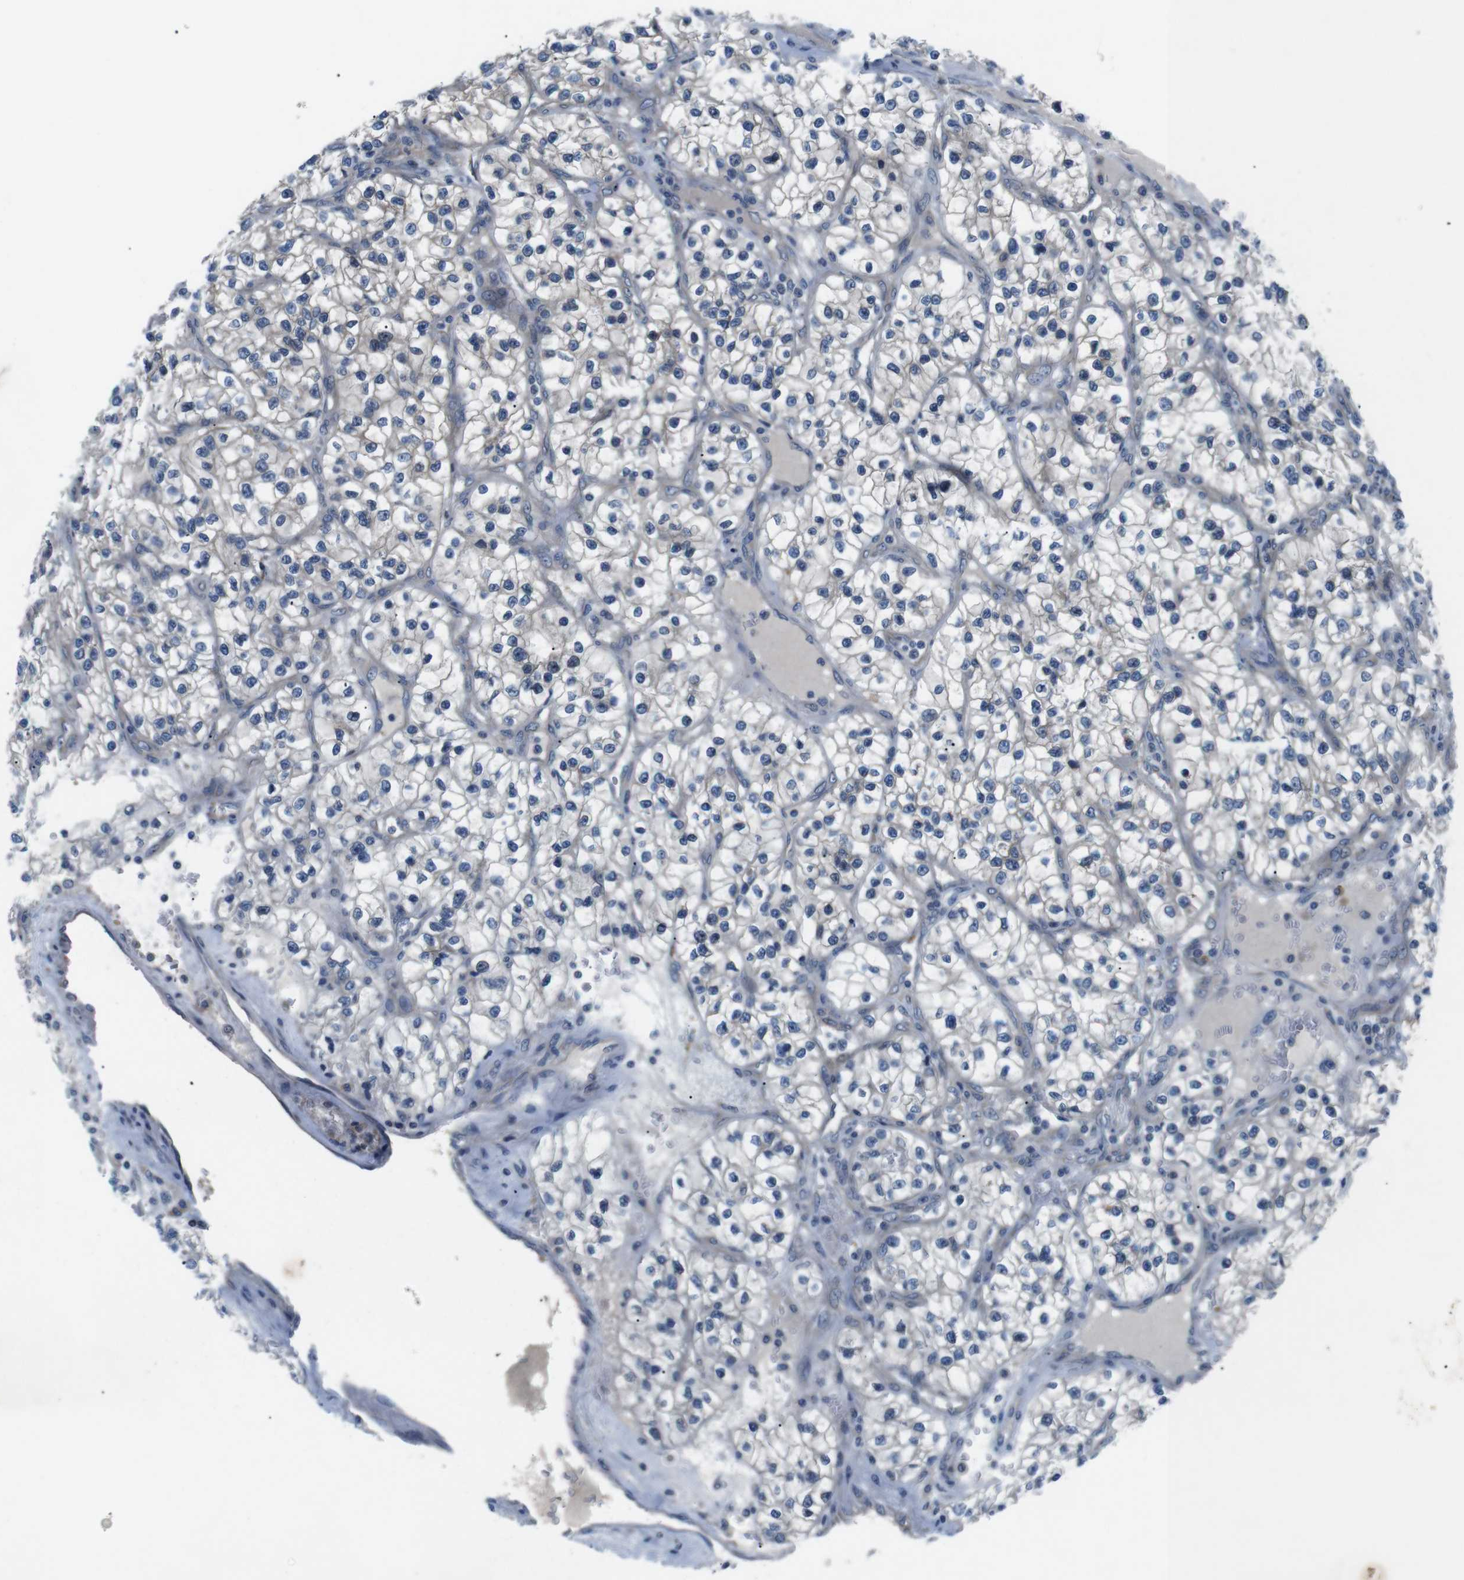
{"staining": {"intensity": "negative", "quantity": "none", "location": "none"}, "tissue": "renal cancer", "cell_type": "Tumor cells", "image_type": "cancer", "snomed": [{"axis": "morphology", "description": "Adenocarcinoma, NOS"}, {"axis": "topography", "description": "Kidney"}], "caption": "Immunohistochemistry image of human renal cancer stained for a protein (brown), which reveals no expression in tumor cells.", "gene": "JAK1", "patient": {"sex": "female", "age": 57}}